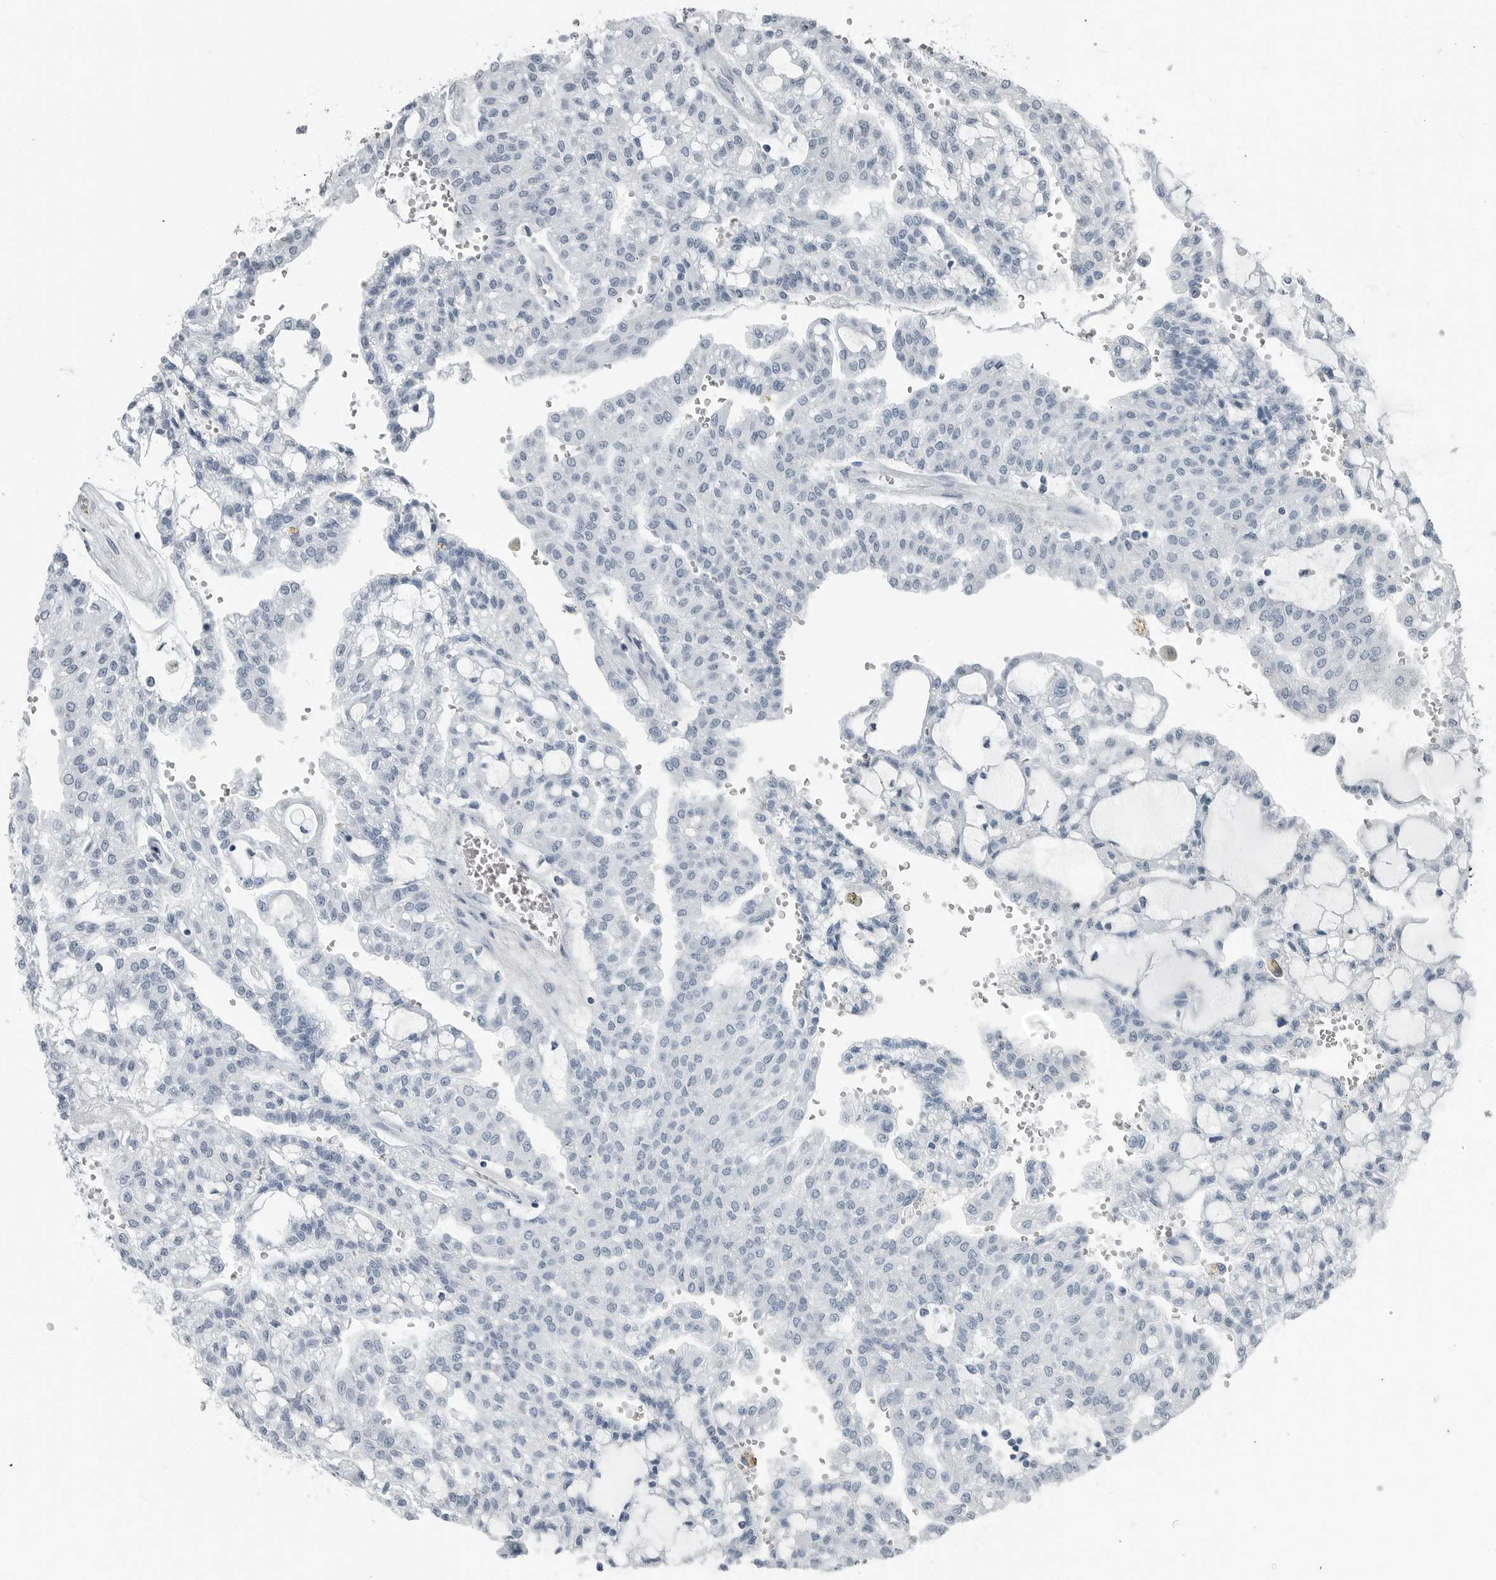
{"staining": {"intensity": "negative", "quantity": "none", "location": "none"}, "tissue": "renal cancer", "cell_type": "Tumor cells", "image_type": "cancer", "snomed": [{"axis": "morphology", "description": "Adenocarcinoma, NOS"}, {"axis": "topography", "description": "Kidney"}], "caption": "Human renal cancer stained for a protein using immunohistochemistry (IHC) shows no positivity in tumor cells.", "gene": "FABP6", "patient": {"sex": "male", "age": 63}}